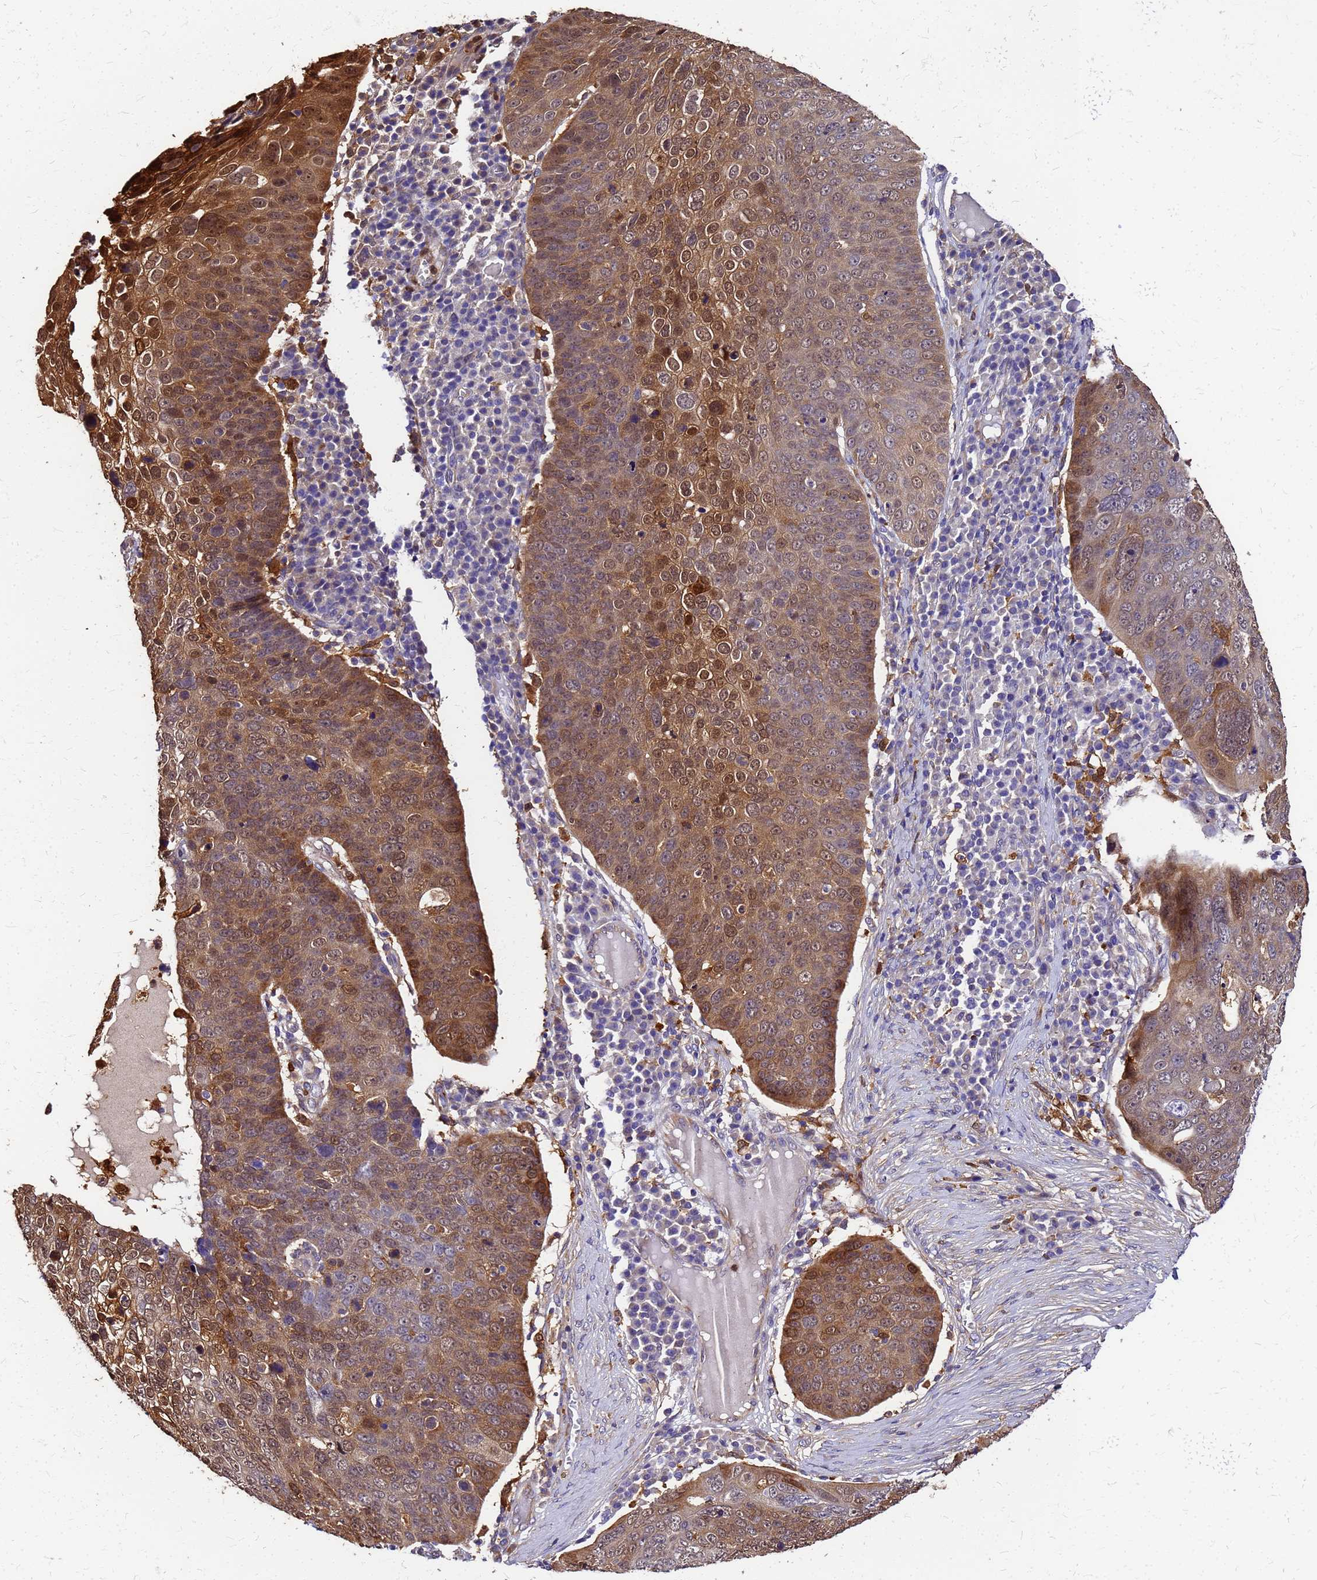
{"staining": {"intensity": "strong", "quantity": "25%-75%", "location": "cytoplasmic/membranous,nuclear"}, "tissue": "skin cancer", "cell_type": "Tumor cells", "image_type": "cancer", "snomed": [{"axis": "morphology", "description": "Squamous cell carcinoma, NOS"}, {"axis": "topography", "description": "Skin"}], "caption": "IHC of skin squamous cell carcinoma shows high levels of strong cytoplasmic/membranous and nuclear positivity in approximately 25%-75% of tumor cells. (DAB (3,3'-diaminobenzidine) = brown stain, brightfield microscopy at high magnification).", "gene": "S100A11", "patient": {"sex": "male", "age": 71}}